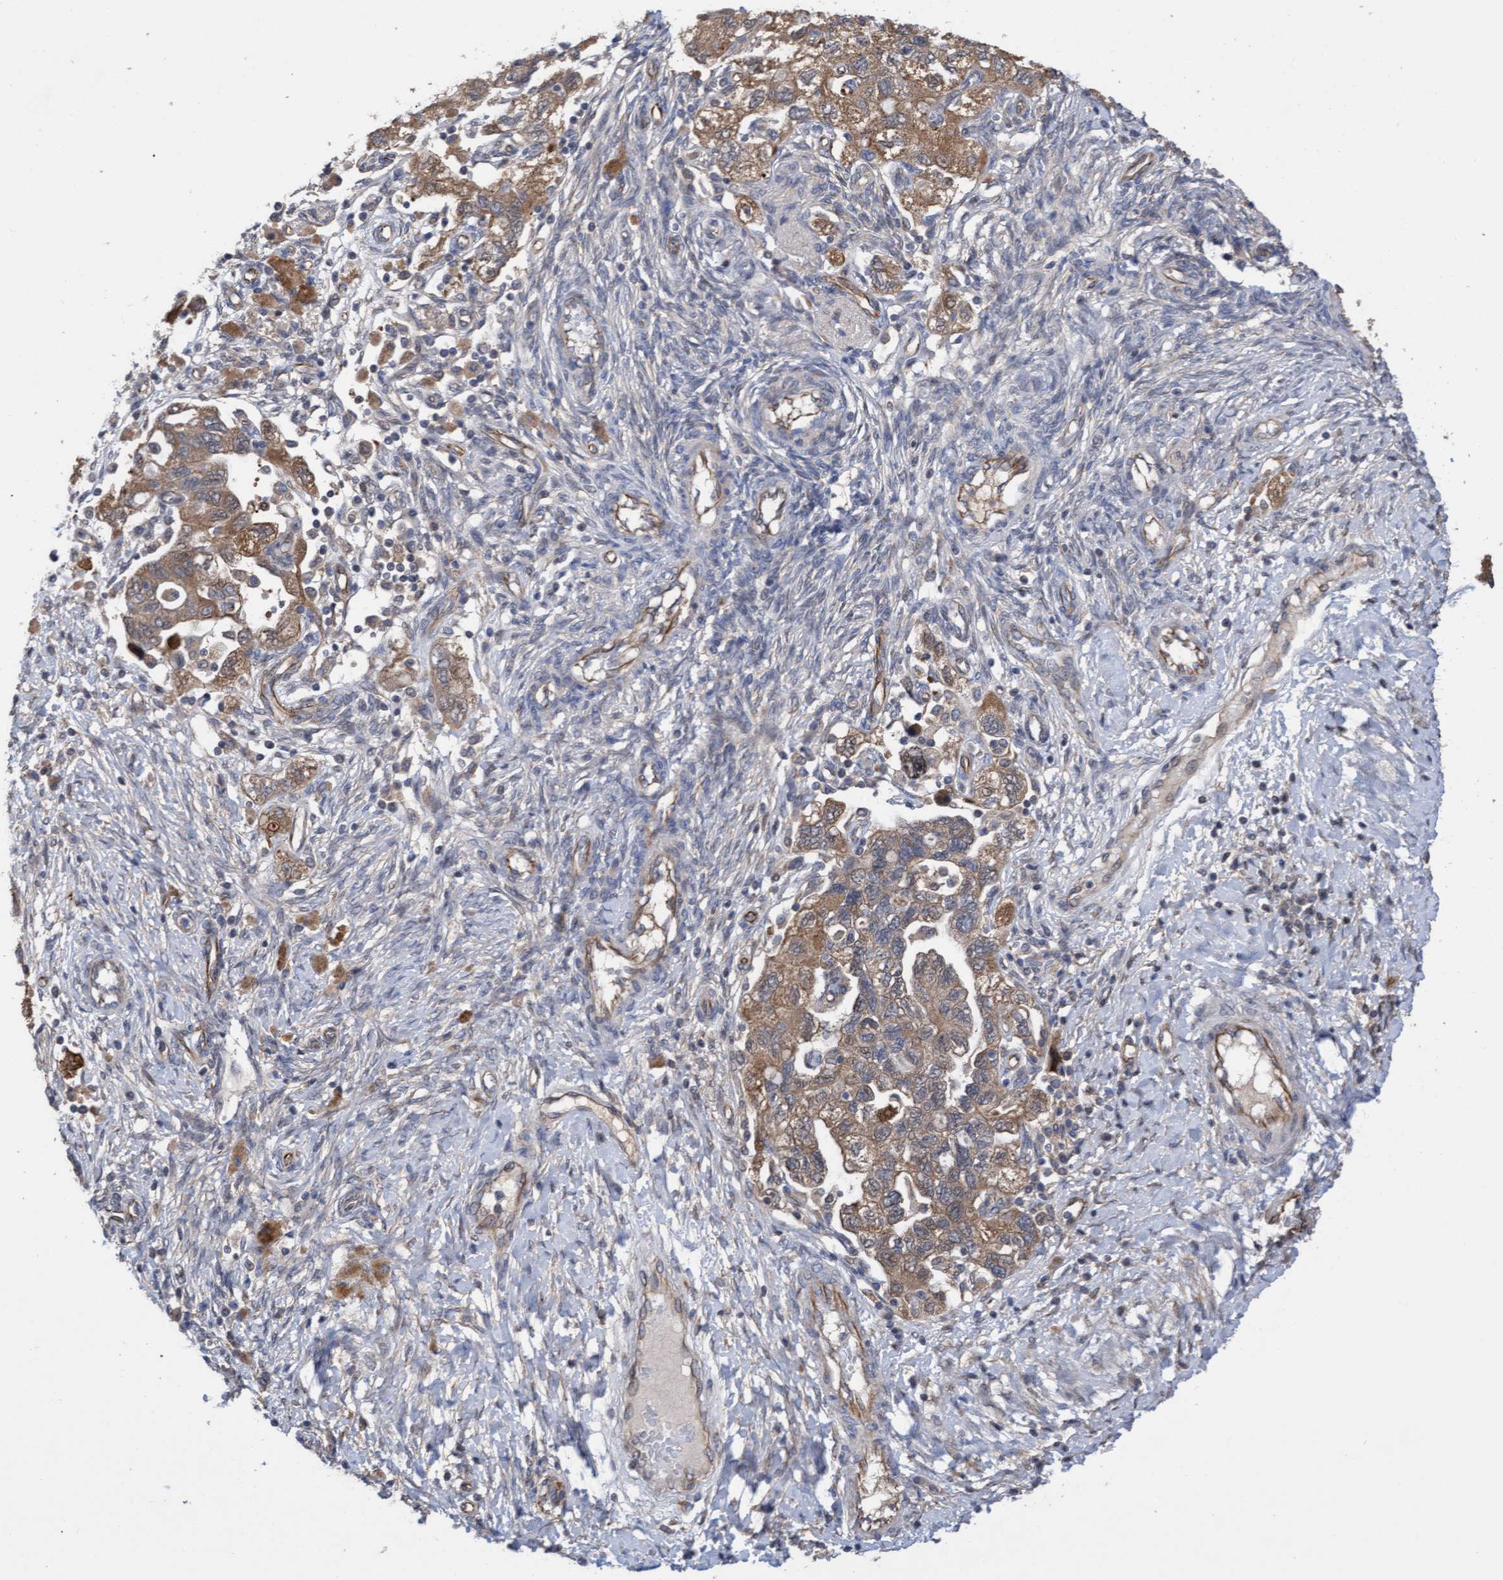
{"staining": {"intensity": "moderate", "quantity": ">75%", "location": "cytoplasmic/membranous"}, "tissue": "ovarian cancer", "cell_type": "Tumor cells", "image_type": "cancer", "snomed": [{"axis": "morphology", "description": "Carcinoma, NOS"}, {"axis": "morphology", "description": "Cystadenocarcinoma, serous, NOS"}, {"axis": "topography", "description": "Ovary"}], "caption": "IHC micrograph of human ovarian serous cystadenocarcinoma stained for a protein (brown), which displays medium levels of moderate cytoplasmic/membranous staining in approximately >75% of tumor cells.", "gene": "ITFG1", "patient": {"sex": "female", "age": 69}}